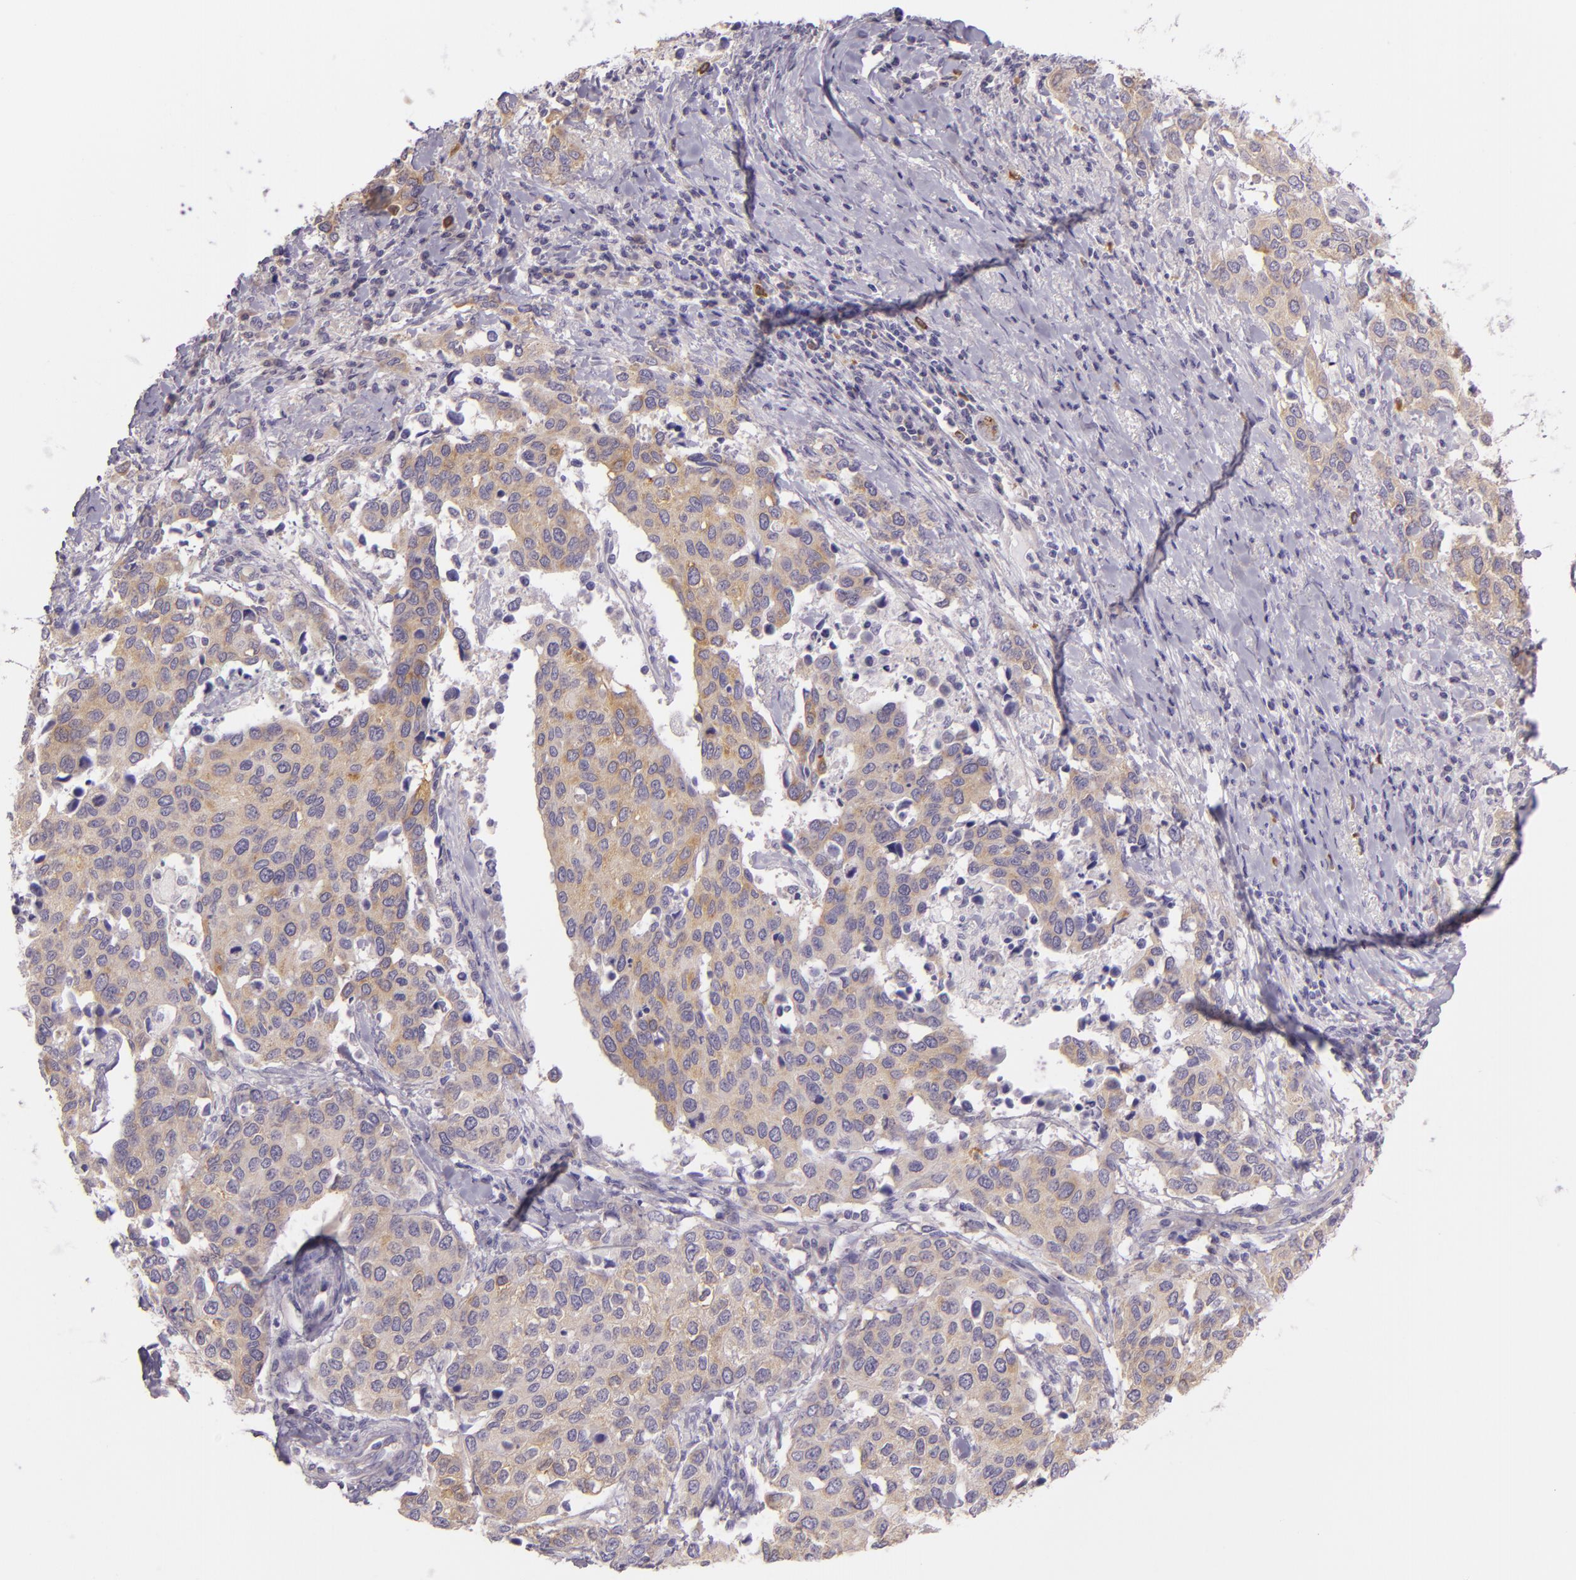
{"staining": {"intensity": "weak", "quantity": ">75%", "location": "cytoplasmic/membranous"}, "tissue": "cervical cancer", "cell_type": "Tumor cells", "image_type": "cancer", "snomed": [{"axis": "morphology", "description": "Squamous cell carcinoma, NOS"}, {"axis": "topography", "description": "Cervix"}], "caption": "The image shows a brown stain indicating the presence of a protein in the cytoplasmic/membranous of tumor cells in cervical cancer (squamous cell carcinoma). (IHC, brightfield microscopy, high magnification).", "gene": "ZC3H7B", "patient": {"sex": "female", "age": 54}}